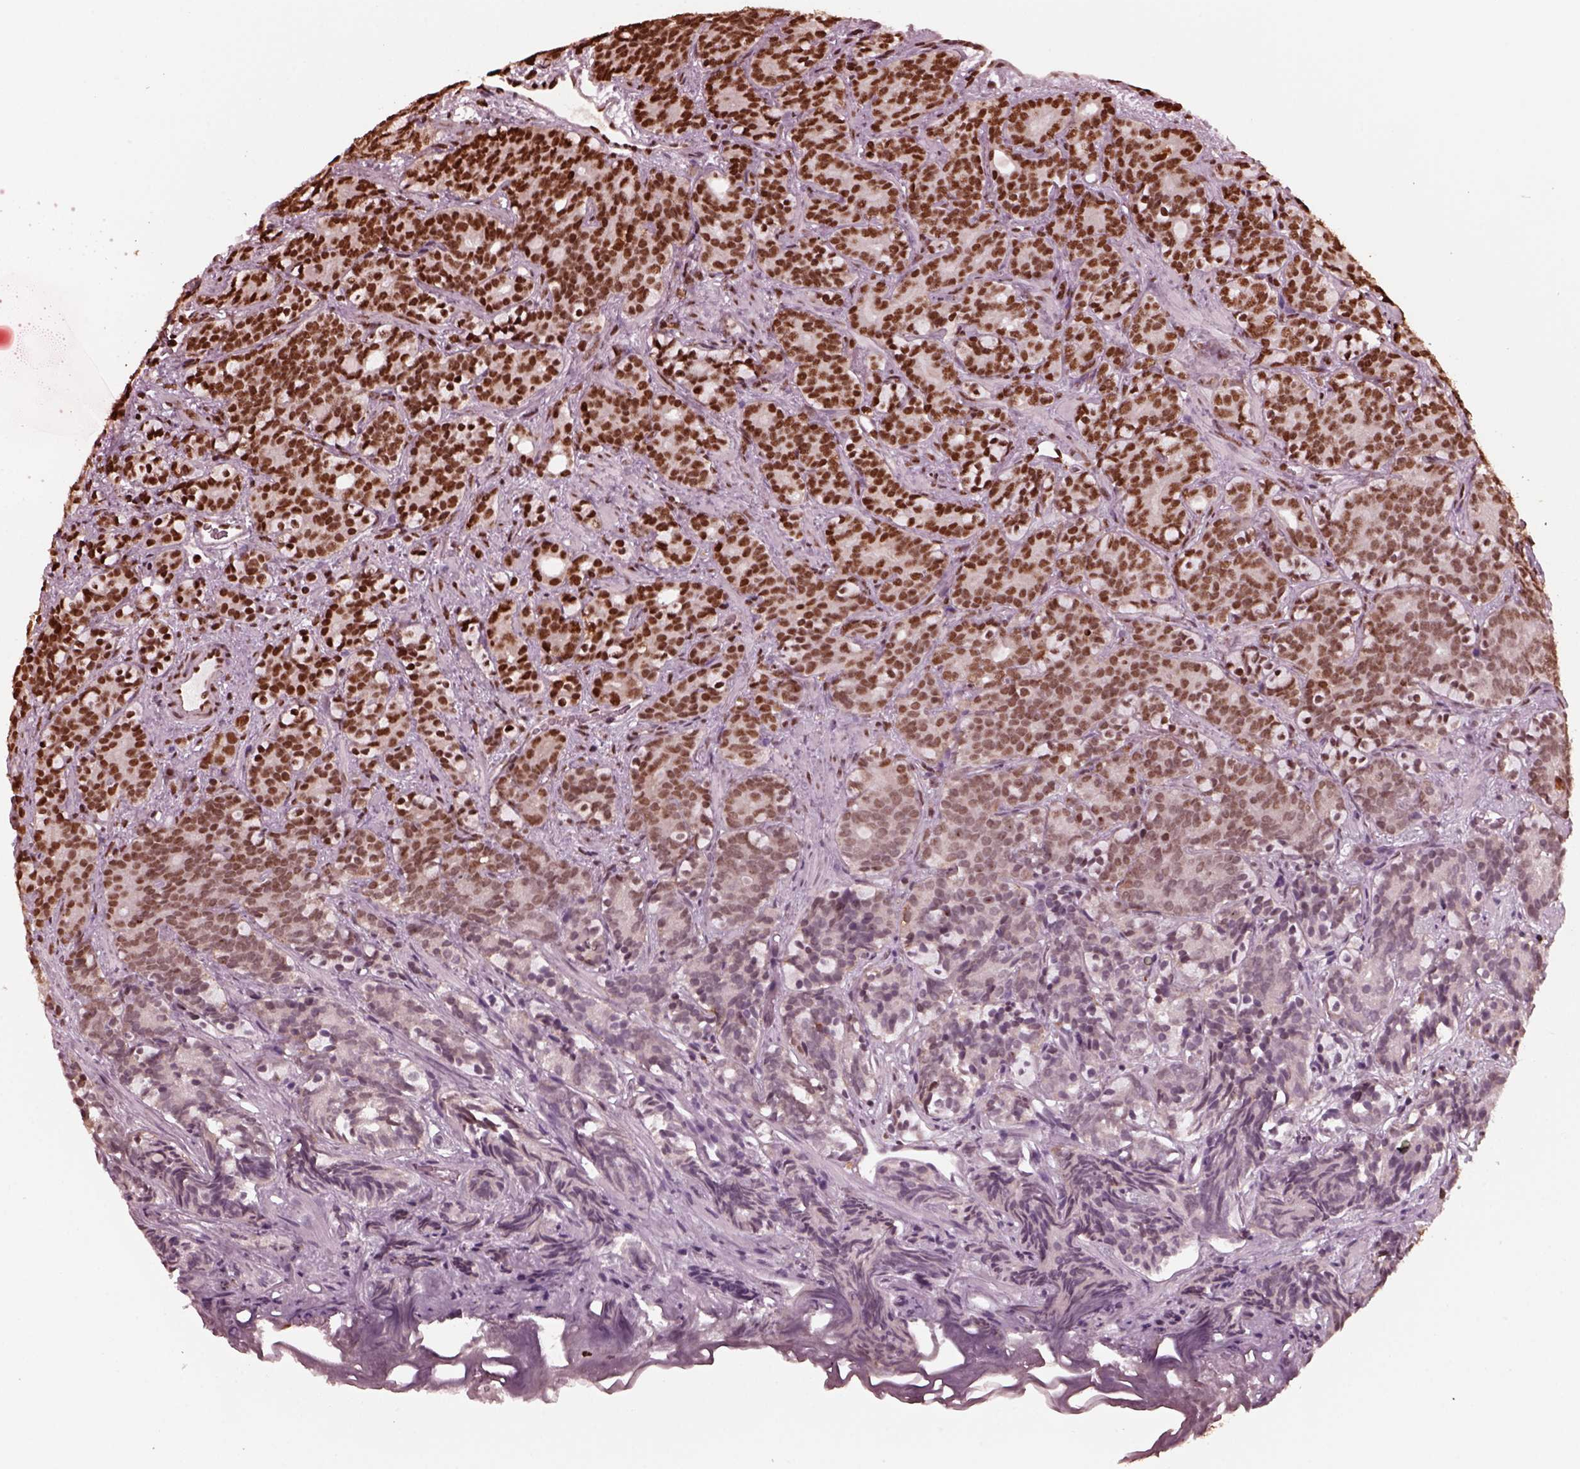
{"staining": {"intensity": "moderate", "quantity": ">75%", "location": "nuclear"}, "tissue": "prostate cancer", "cell_type": "Tumor cells", "image_type": "cancer", "snomed": [{"axis": "morphology", "description": "Adenocarcinoma, High grade"}, {"axis": "topography", "description": "Prostate"}], "caption": "Prostate adenocarcinoma (high-grade) stained for a protein reveals moderate nuclear positivity in tumor cells. (Stains: DAB (3,3'-diaminobenzidine) in brown, nuclei in blue, Microscopy: brightfield microscopy at high magnification).", "gene": "NSD1", "patient": {"sex": "male", "age": 84}}